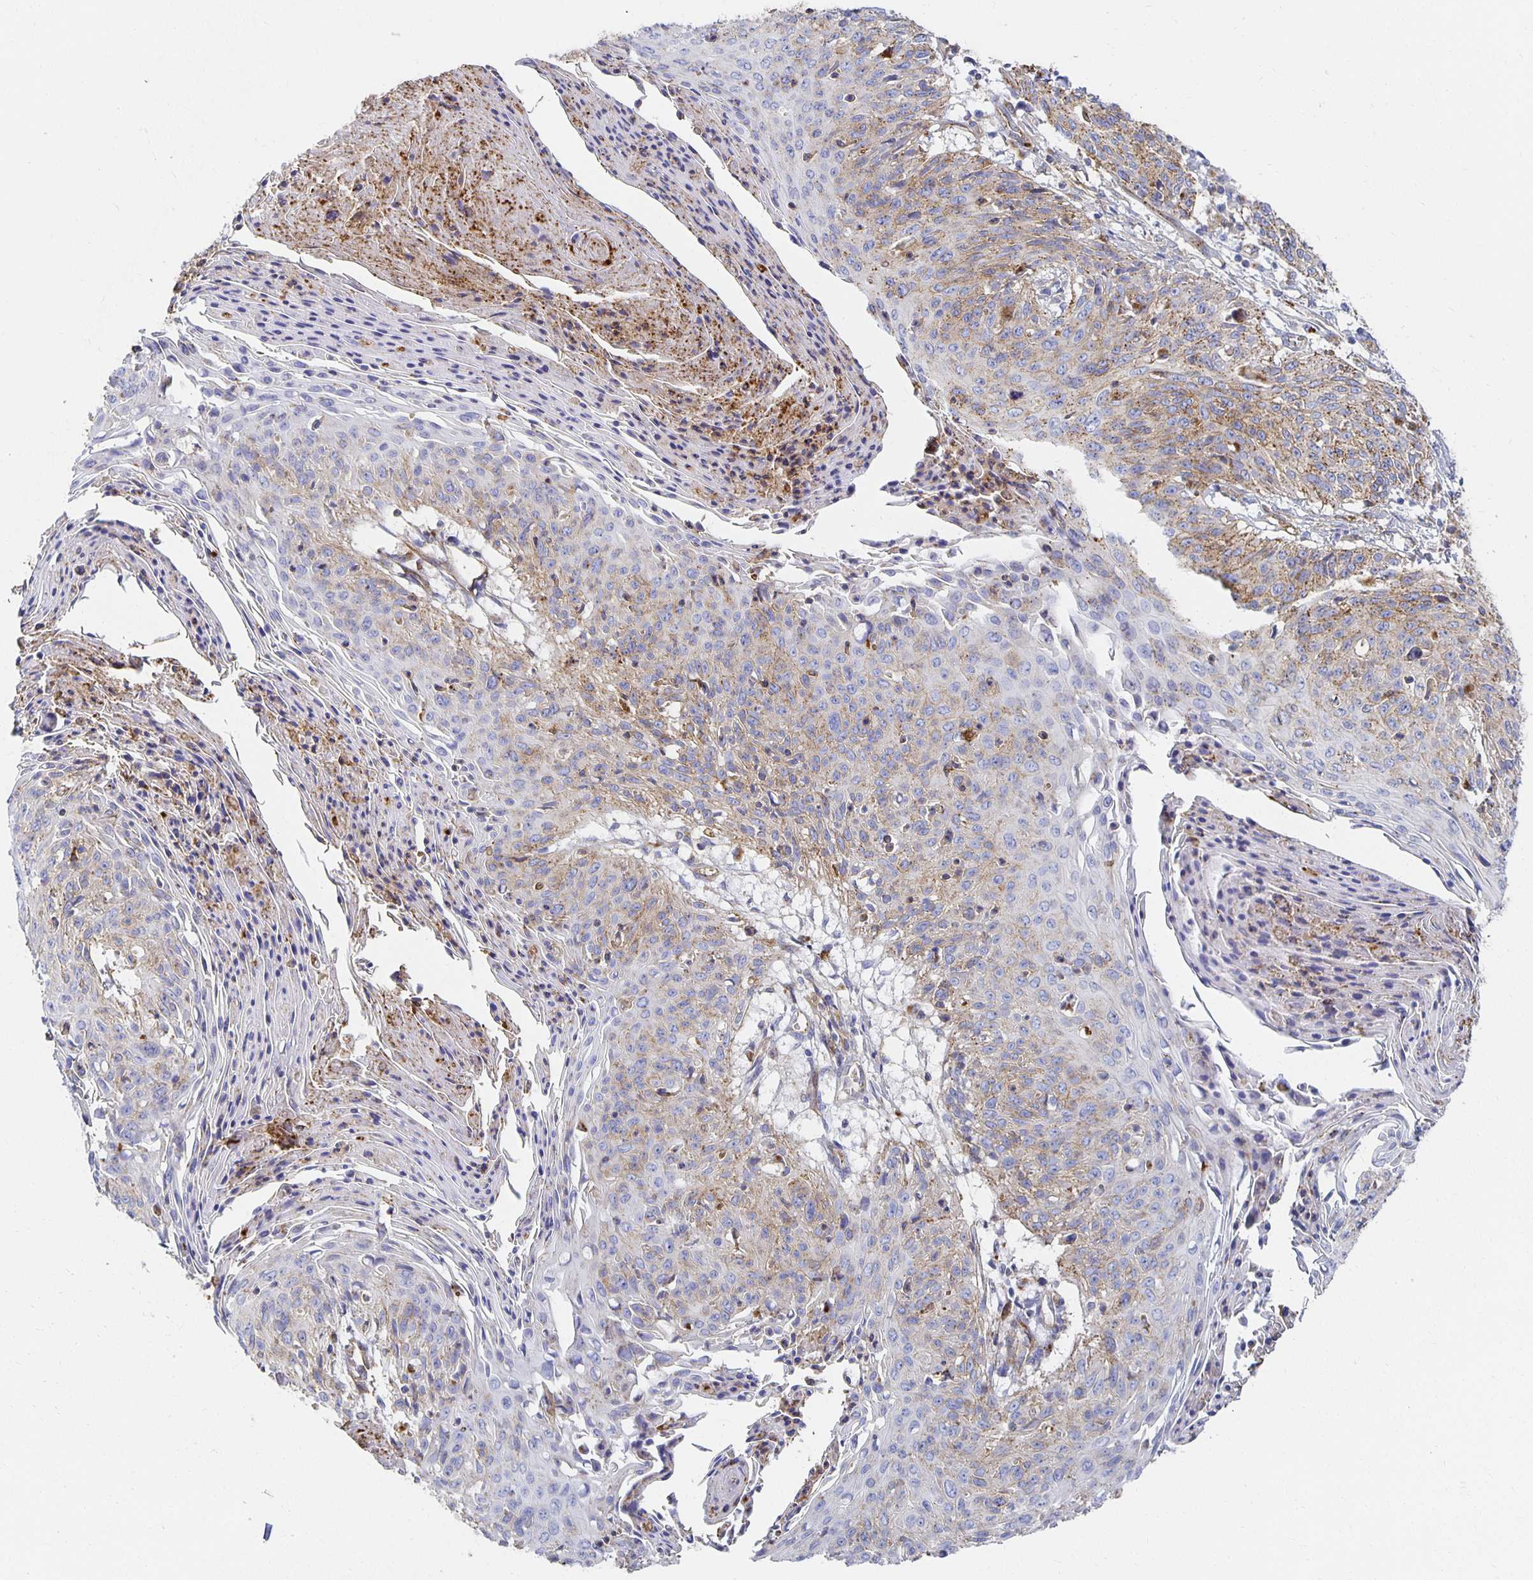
{"staining": {"intensity": "moderate", "quantity": "25%-75%", "location": "cytoplasmic/membranous"}, "tissue": "cervical cancer", "cell_type": "Tumor cells", "image_type": "cancer", "snomed": [{"axis": "morphology", "description": "Squamous cell carcinoma, NOS"}, {"axis": "topography", "description": "Cervix"}], "caption": "Protein staining shows moderate cytoplasmic/membranous positivity in about 25%-75% of tumor cells in cervical squamous cell carcinoma.", "gene": "TAAR1", "patient": {"sex": "female", "age": 45}}